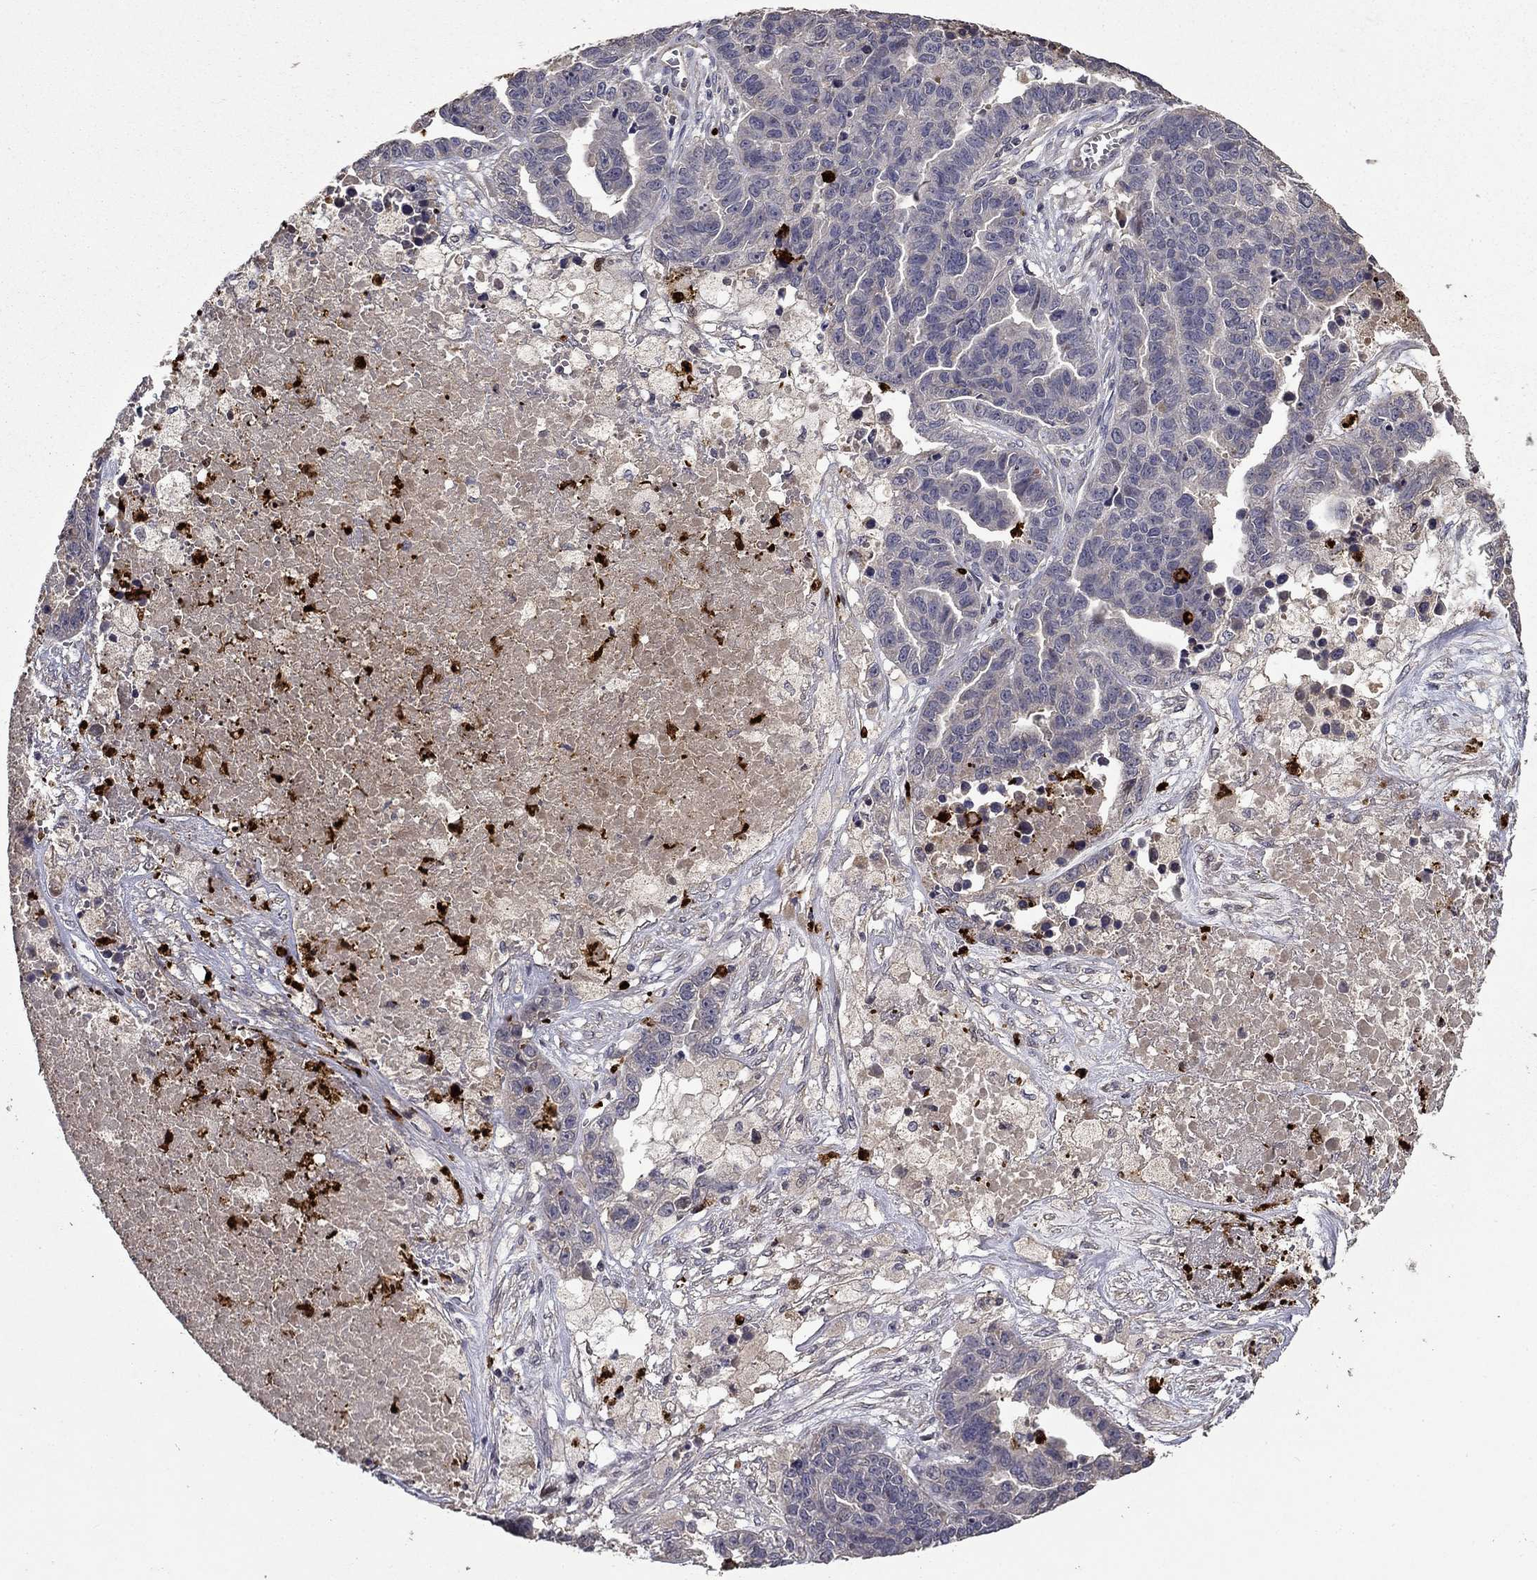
{"staining": {"intensity": "negative", "quantity": "none", "location": "none"}, "tissue": "ovarian cancer", "cell_type": "Tumor cells", "image_type": "cancer", "snomed": [{"axis": "morphology", "description": "Cystadenocarcinoma, serous, NOS"}, {"axis": "topography", "description": "Ovary"}], "caption": "Human serous cystadenocarcinoma (ovarian) stained for a protein using immunohistochemistry (IHC) reveals no staining in tumor cells.", "gene": "SATB1", "patient": {"sex": "female", "age": 87}}